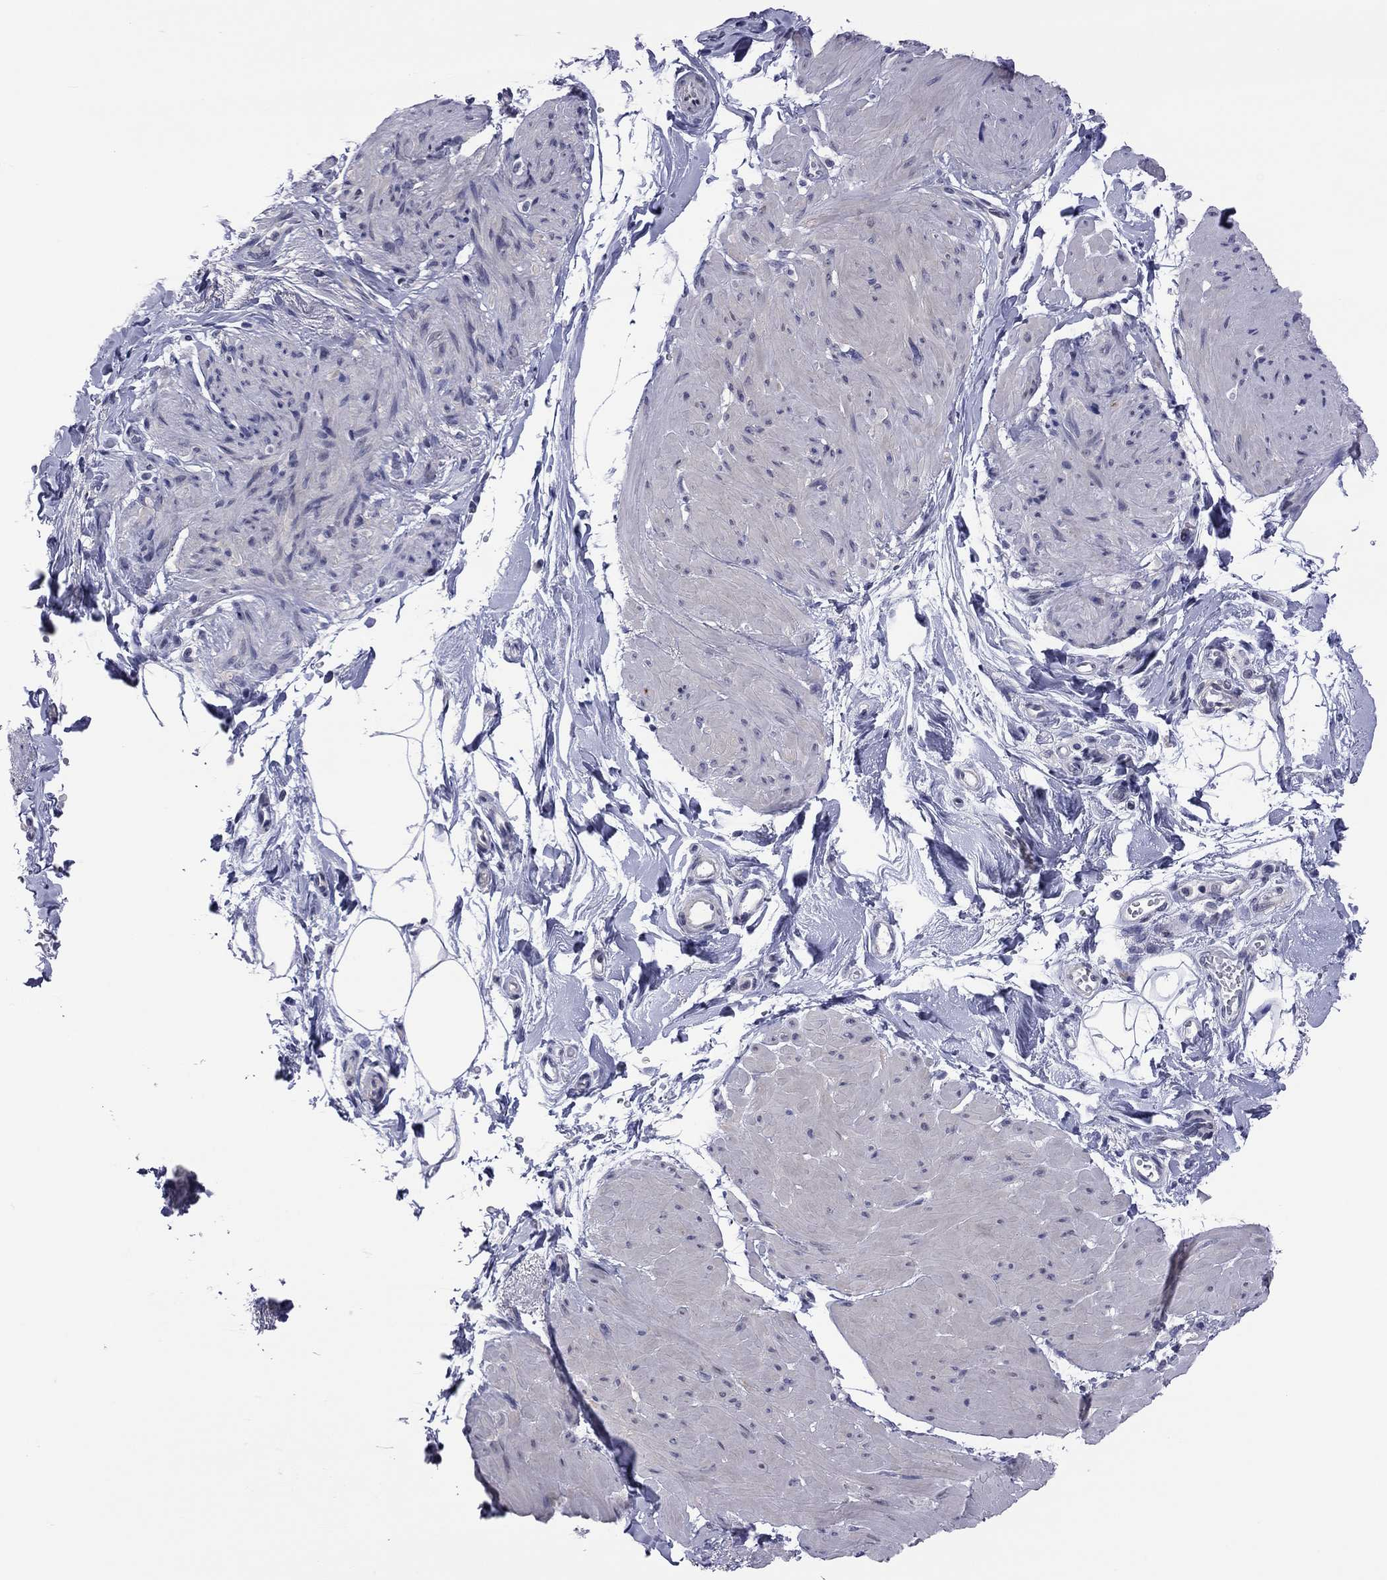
{"staining": {"intensity": "negative", "quantity": "none", "location": "none"}, "tissue": "smooth muscle", "cell_type": "Smooth muscle cells", "image_type": "normal", "snomed": [{"axis": "morphology", "description": "Normal tissue, NOS"}, {"axis": "topography", "description": "Adipose tissue"}, {"axis": "topography", "description": "Smooth muscle"}, {"axis": "topography", "description": "Peripheral nerve tissue"}], "caption": "Immunohistochemistry of normal smooth muscle reveals no positivity in smooth muscle cells.", "gene": "POU5F2", "patient": {"sex": "male", "age": 83}}